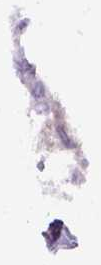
{"staining": {"intensity": "negative", "quantity": "none", "location": "none"}, "tissue": "ovarian cancer", "cell_type": "Tumor cells", "image_type": "cancer", "snomed": [{"axis": "morphology", "description": "Carcinoma, endometroid"}, {"axis": "topography", "description": "Ovary"}], "caption": "A histopathology image of ovarian cancer stained for a protein displays no brown staining in tumor cells. Nuclei are stained in blue.", "gene": "PHF7", "patient": {"sex": "female", "age": 80}}